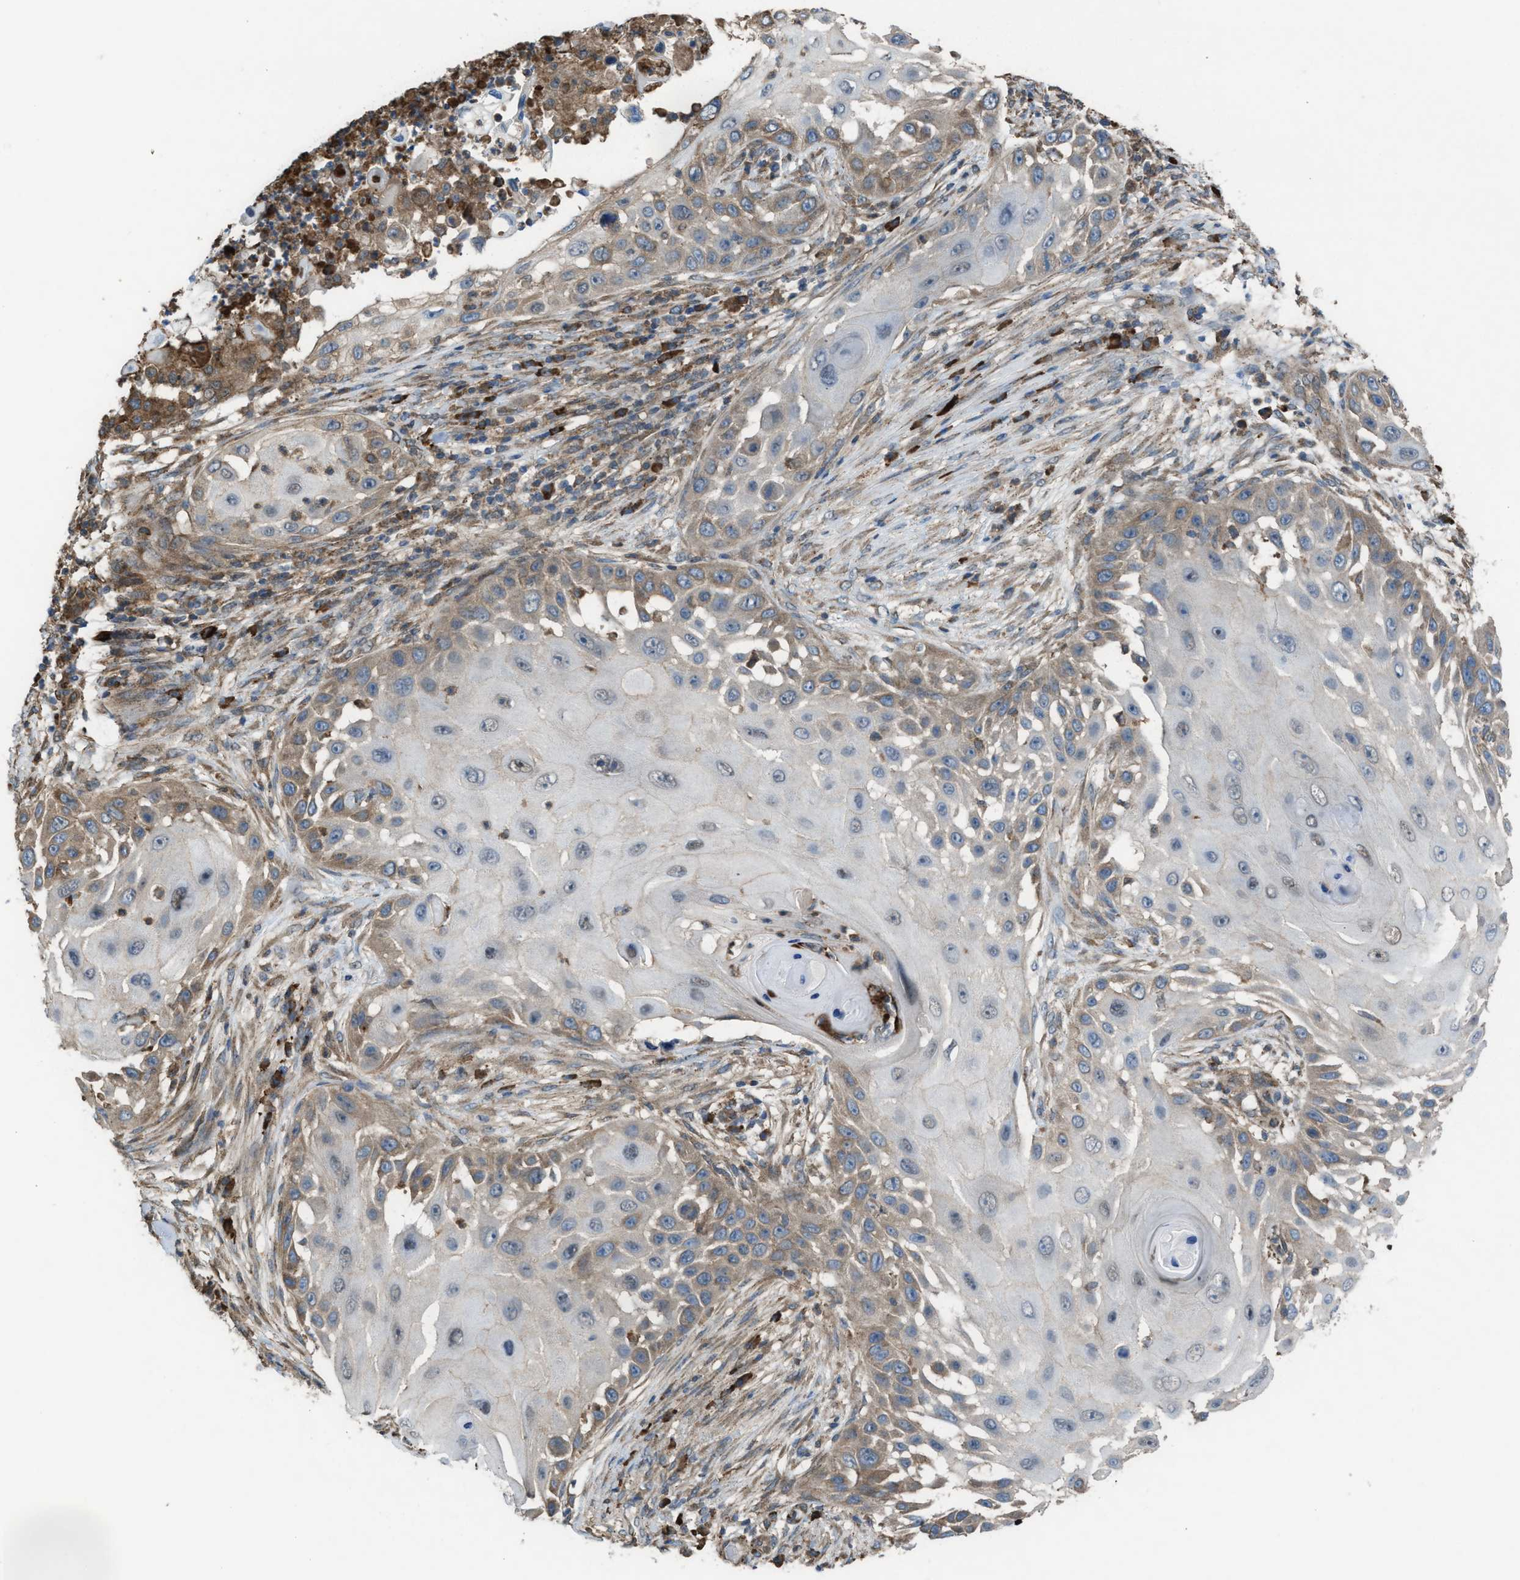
{"staining": {"intensity": "moderate", "quantity": "25%-75%", "location": "cytoplasmic/membranous"}, "tissue": "skin cancer", "cell_type": "Tumor cells", "image_type": "cancer", "snomed": [{"axis": "morphology", "description": "Squamous cell carcinoma, NOS"}, {"axis": "topography", "description": "Skin"}], "caption": "Skin cancer was stained to show a protein in brown. There is medium levels of moderate cytoplasmic/membranous expression in approximately 25%-75% of tumor cells.", "gene": "PLAA", "patient": {"sex": "female", "age": 44}}